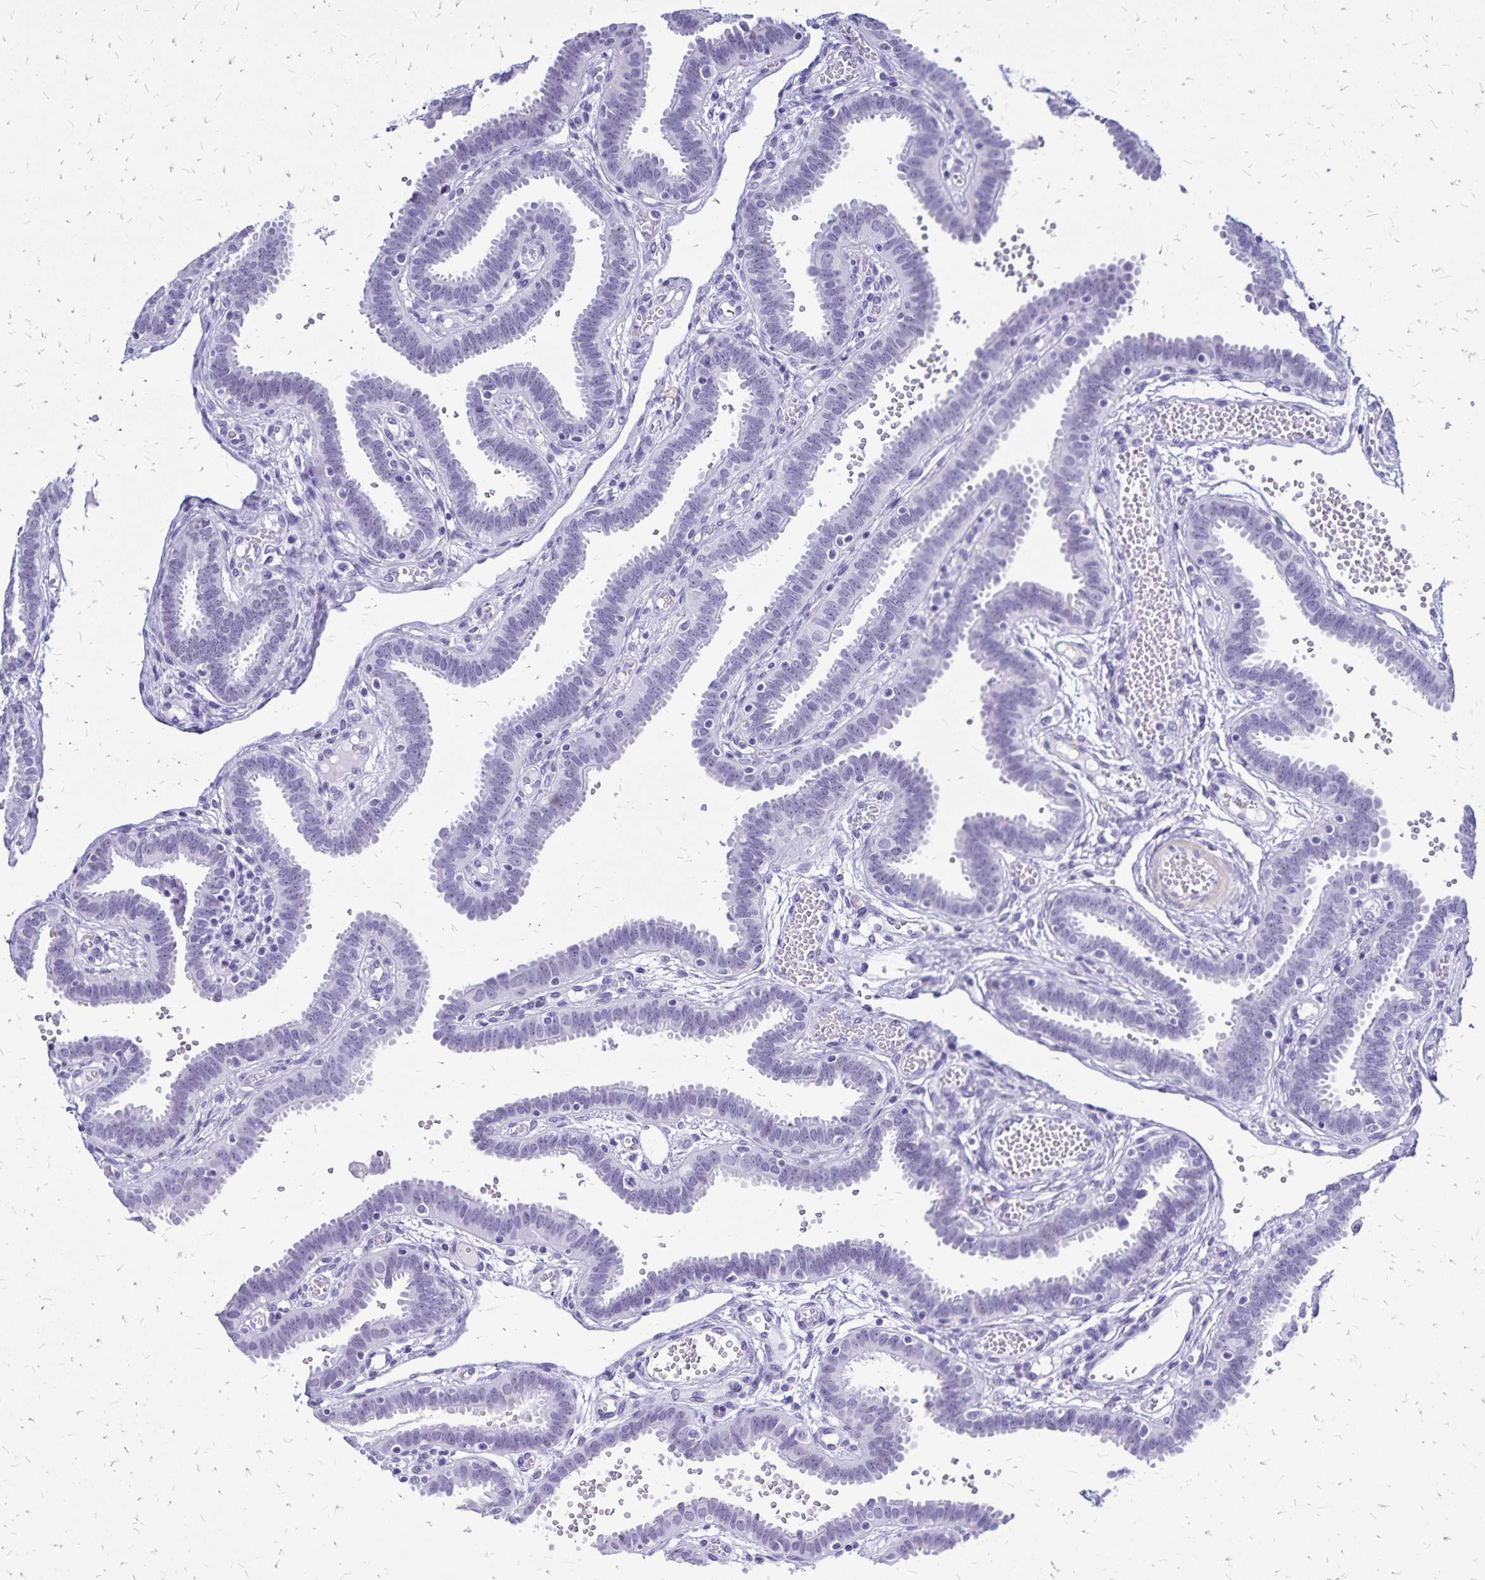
{"staining": {"intensity": "negative", "quantity": "none", "location": "none"}, "tissue": "fallopian tube", "cell_type": "Glandular cells", "image_type": "normal", "snomed": [{"axis": "morphology", "description": "Normal tissue, NOS"}, {"axis": "topography", "description": "Fallopian tube"}], "caption": "A high-resolution image shows immunohistochemistry (IHC) staining of unremarkable fallopian tube, which shows no significant positivity in glandular cells.", "gene": "HMGB3", "patient": {"sex": "female", "age": 37}}